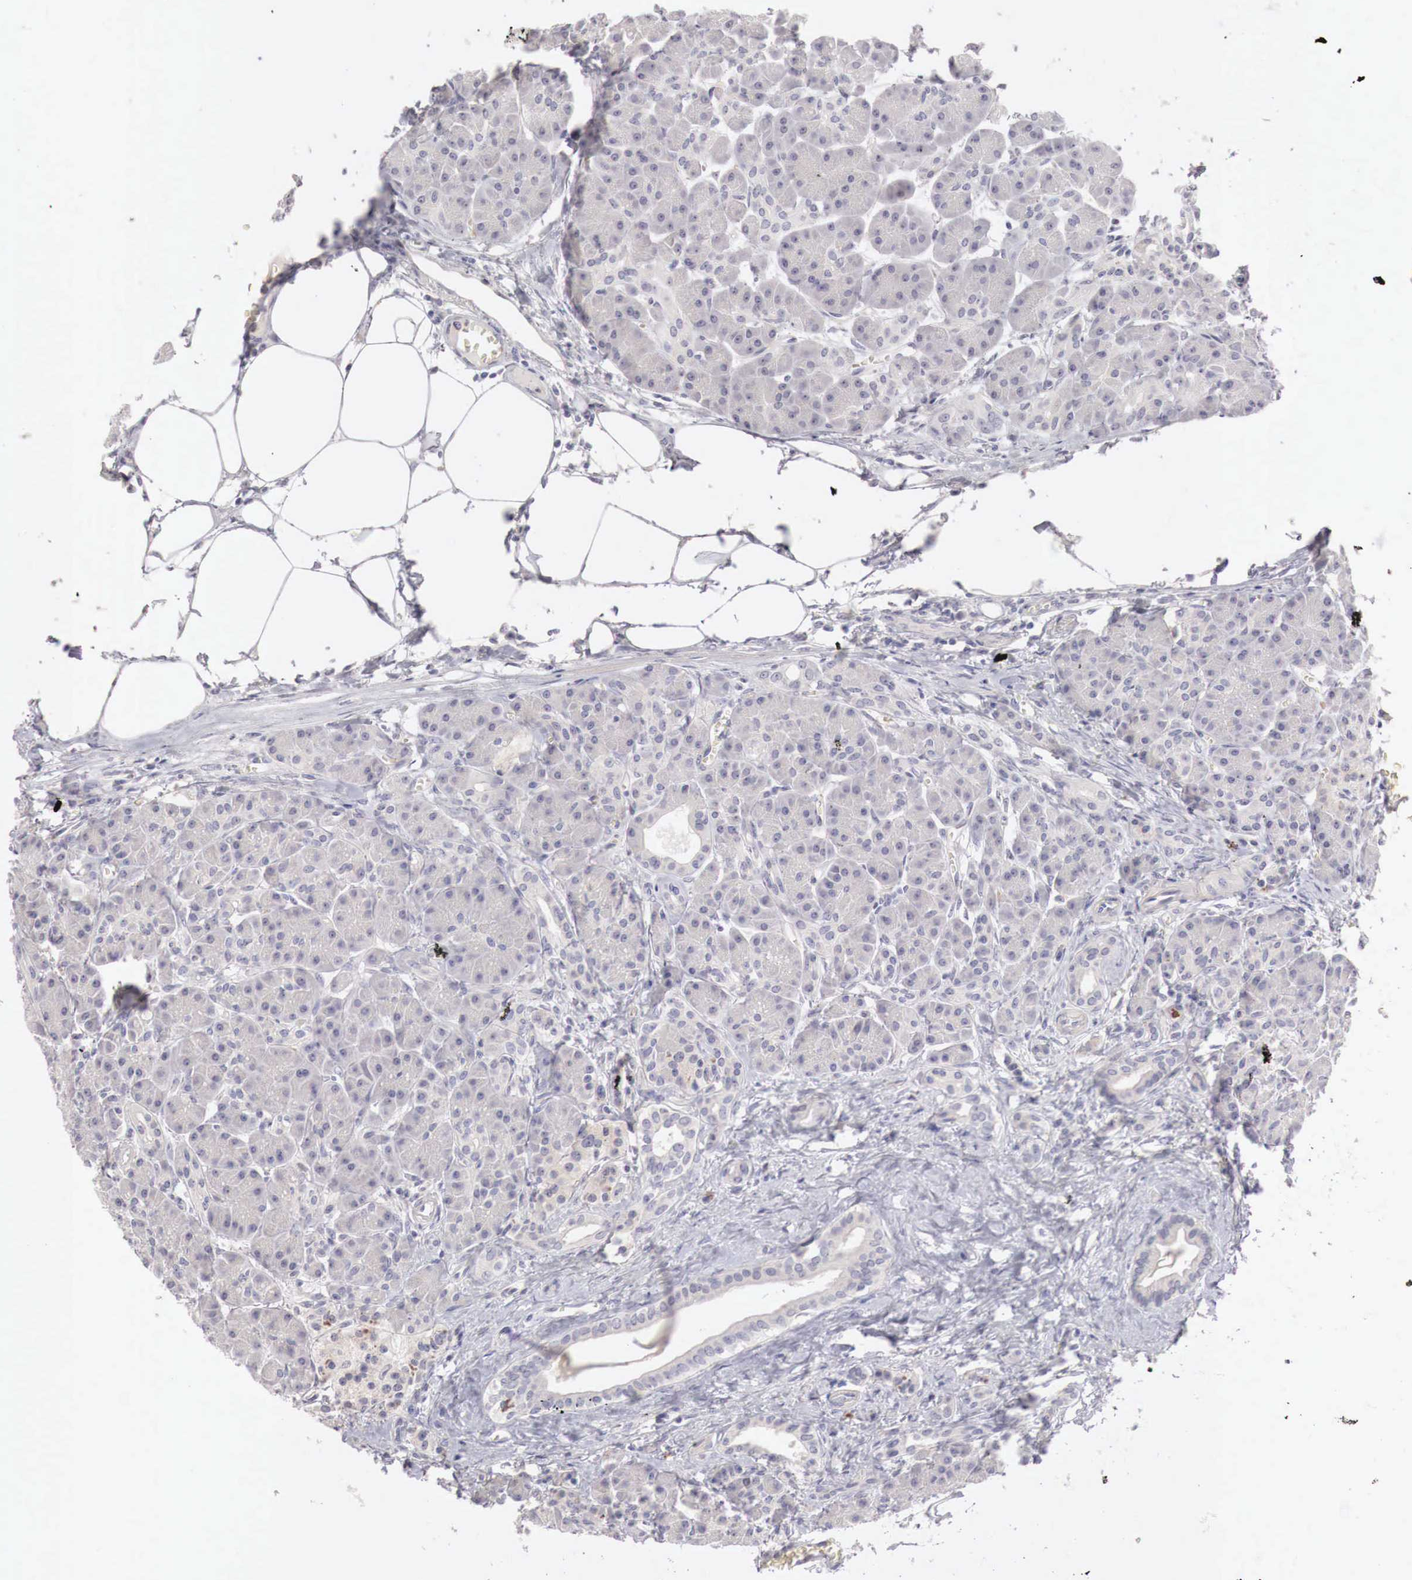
{"staining": {"intensity": "negative", "quantity": "none", "location": "none"}, "tissue": "pancreas", "cell_type": "Exocrine glandular cells", "image_type": "normal", "snomed": [{"axis": "morphology", "description": "Normal tissue, NOS"}, {"axis": "topography", "description": "Pancreas"}], "caption": "IHC of normal human pancreas displays no expression in exocrine glandular cells. (Brightfield microscopy of DAB immunohistochemistry at high magnification).", "gene": "GATA1", "patient": {"sex": "male", "age": 73}}